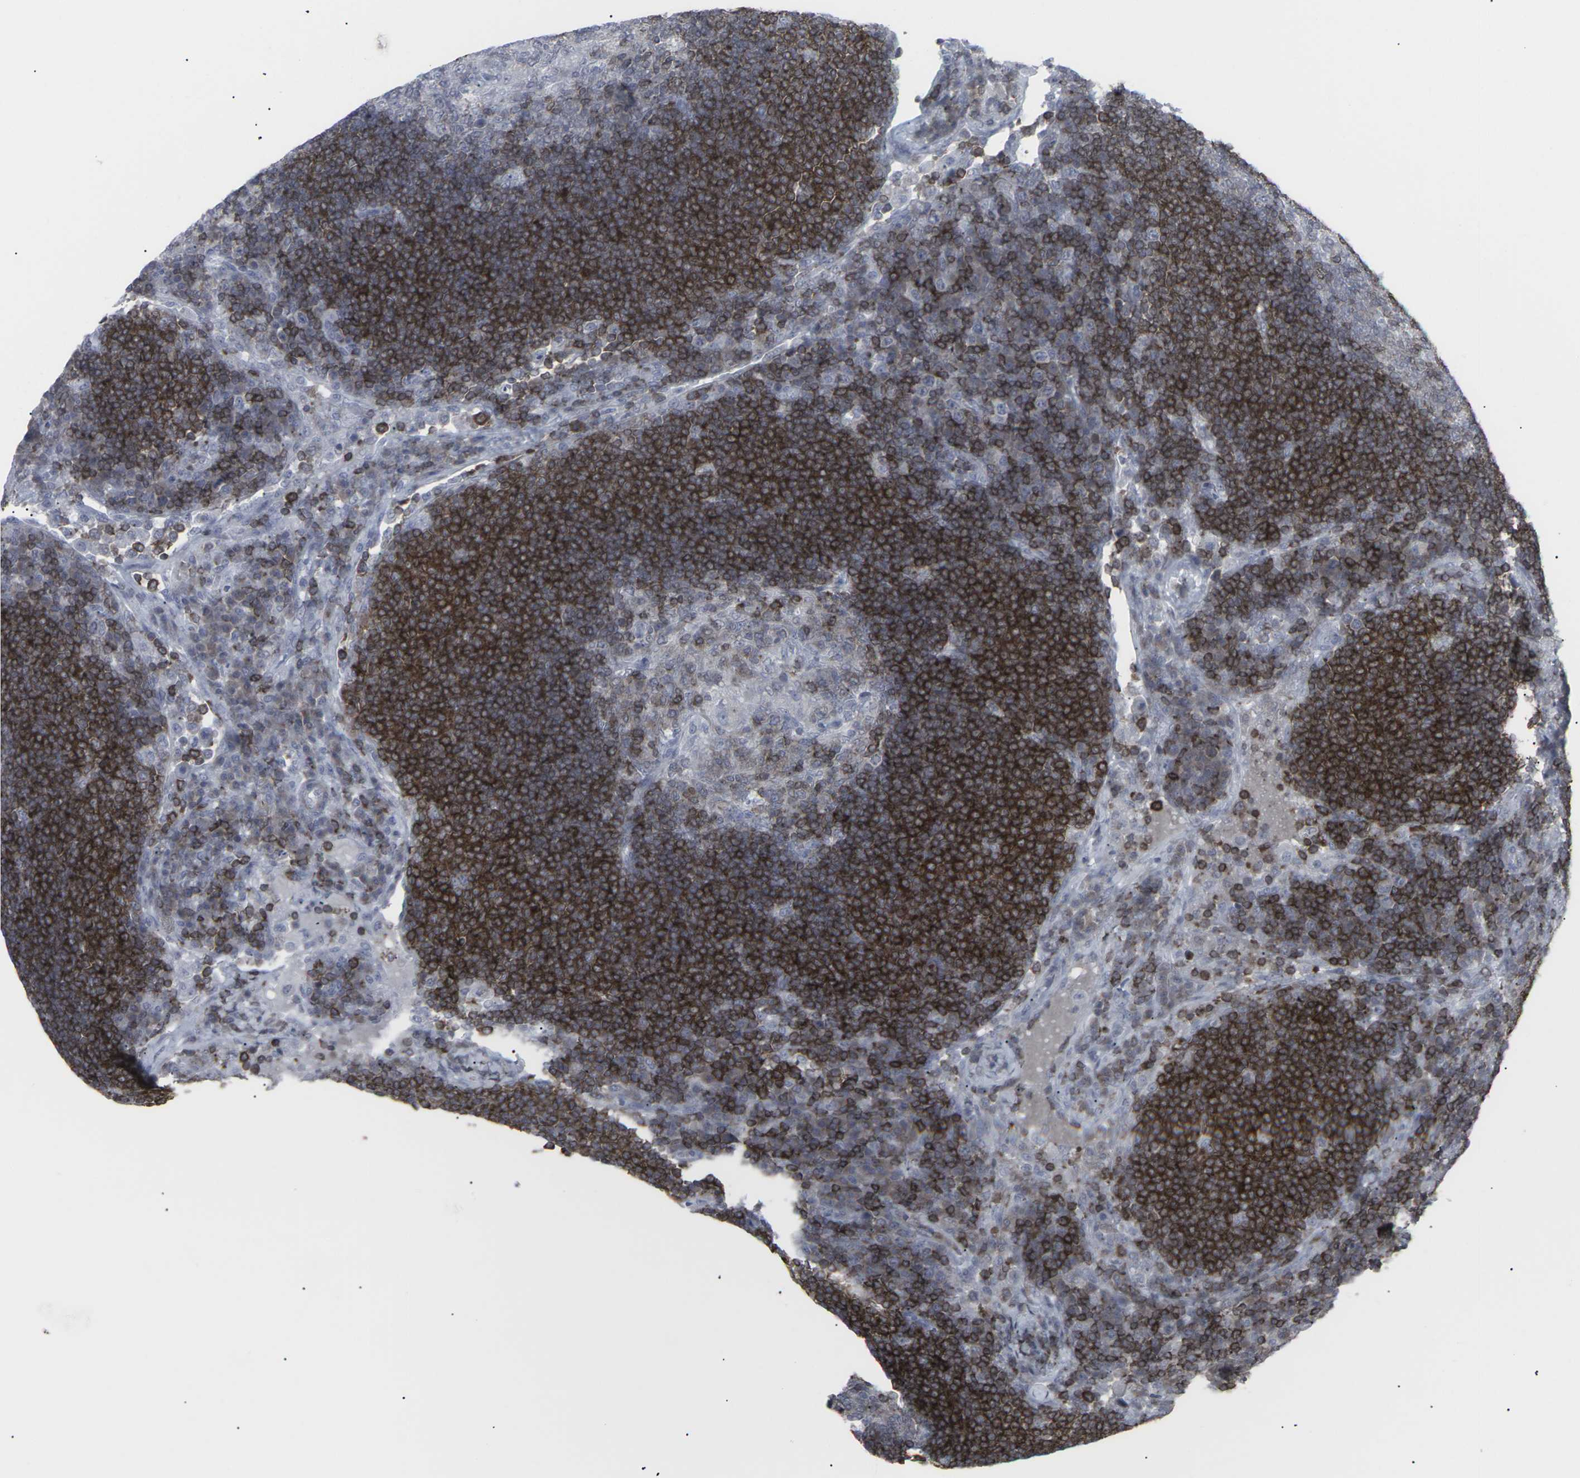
{"staining": {"intensity": "strong", "quantity": ">75%", "location": "cytoplasmic/membranous"}, "tissue": "lymph node", "cell_type": "Germinal center cells", "image_type": "normal", "snomed": [{"axis": "morphology", "description": "Normal tissue, NOS"}, {"axis": "topography", "description": "Lymph node"}], "caption": "Unremarkable lymph node displays strong cytoplasmic/membranous positivity in approximately >75% of germinal center cells, visualized by immunohistochemistry.", "gene": "APOBEC2", "patient": {"sex": "female", "age": 53}}